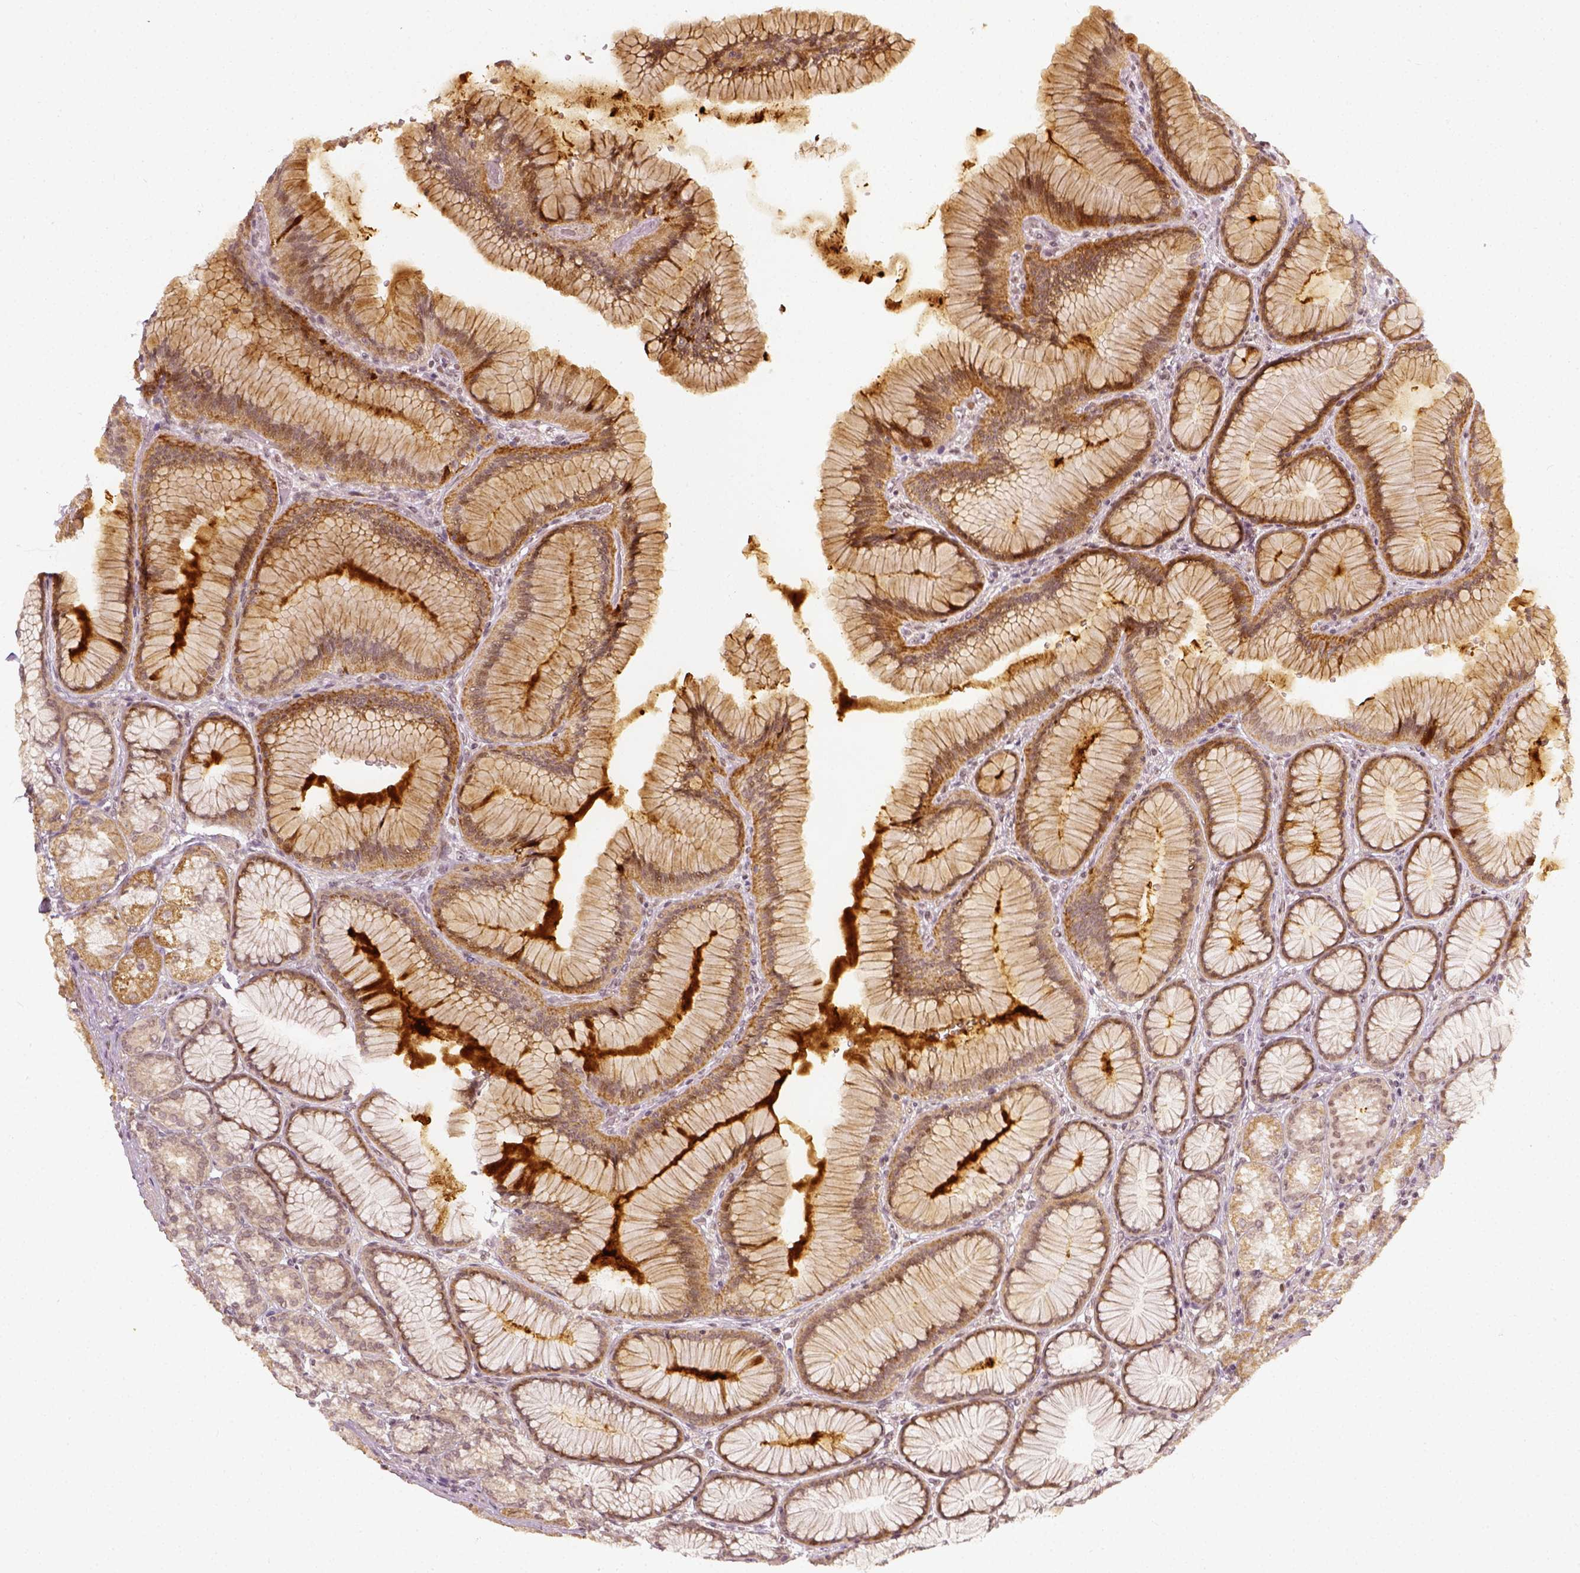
{"staining": {"intensity": "moderate", "quantity": ">75%", "location": "cytoplasmic/membranous,nuclear"}, "tissue": "stomach", "cell_type": "Glandular cells", "image_type": "normal", "snomed": [{"axis": "morphology", "description": "Normal tissue, NOS"}, {"axis": "morphology", "description": "Adenocarcinoma, NOS"}, {"axis": "morphology", "description": "Adenocarcinoma, High grade"}, {"axis": "topography", "description": "Stomach, upper"}, {"axis": "topography", "description": "Stomach"}], "caption": "The photomicrograph displays immunohistochemical staining of normal stomach. There is moderate cytoplasmic/membranous,nuclear staining is appreciated in about >75% of glandular cells.", "gene": "ZMAT3", "patient": {"sex": "female", "age": 65}}